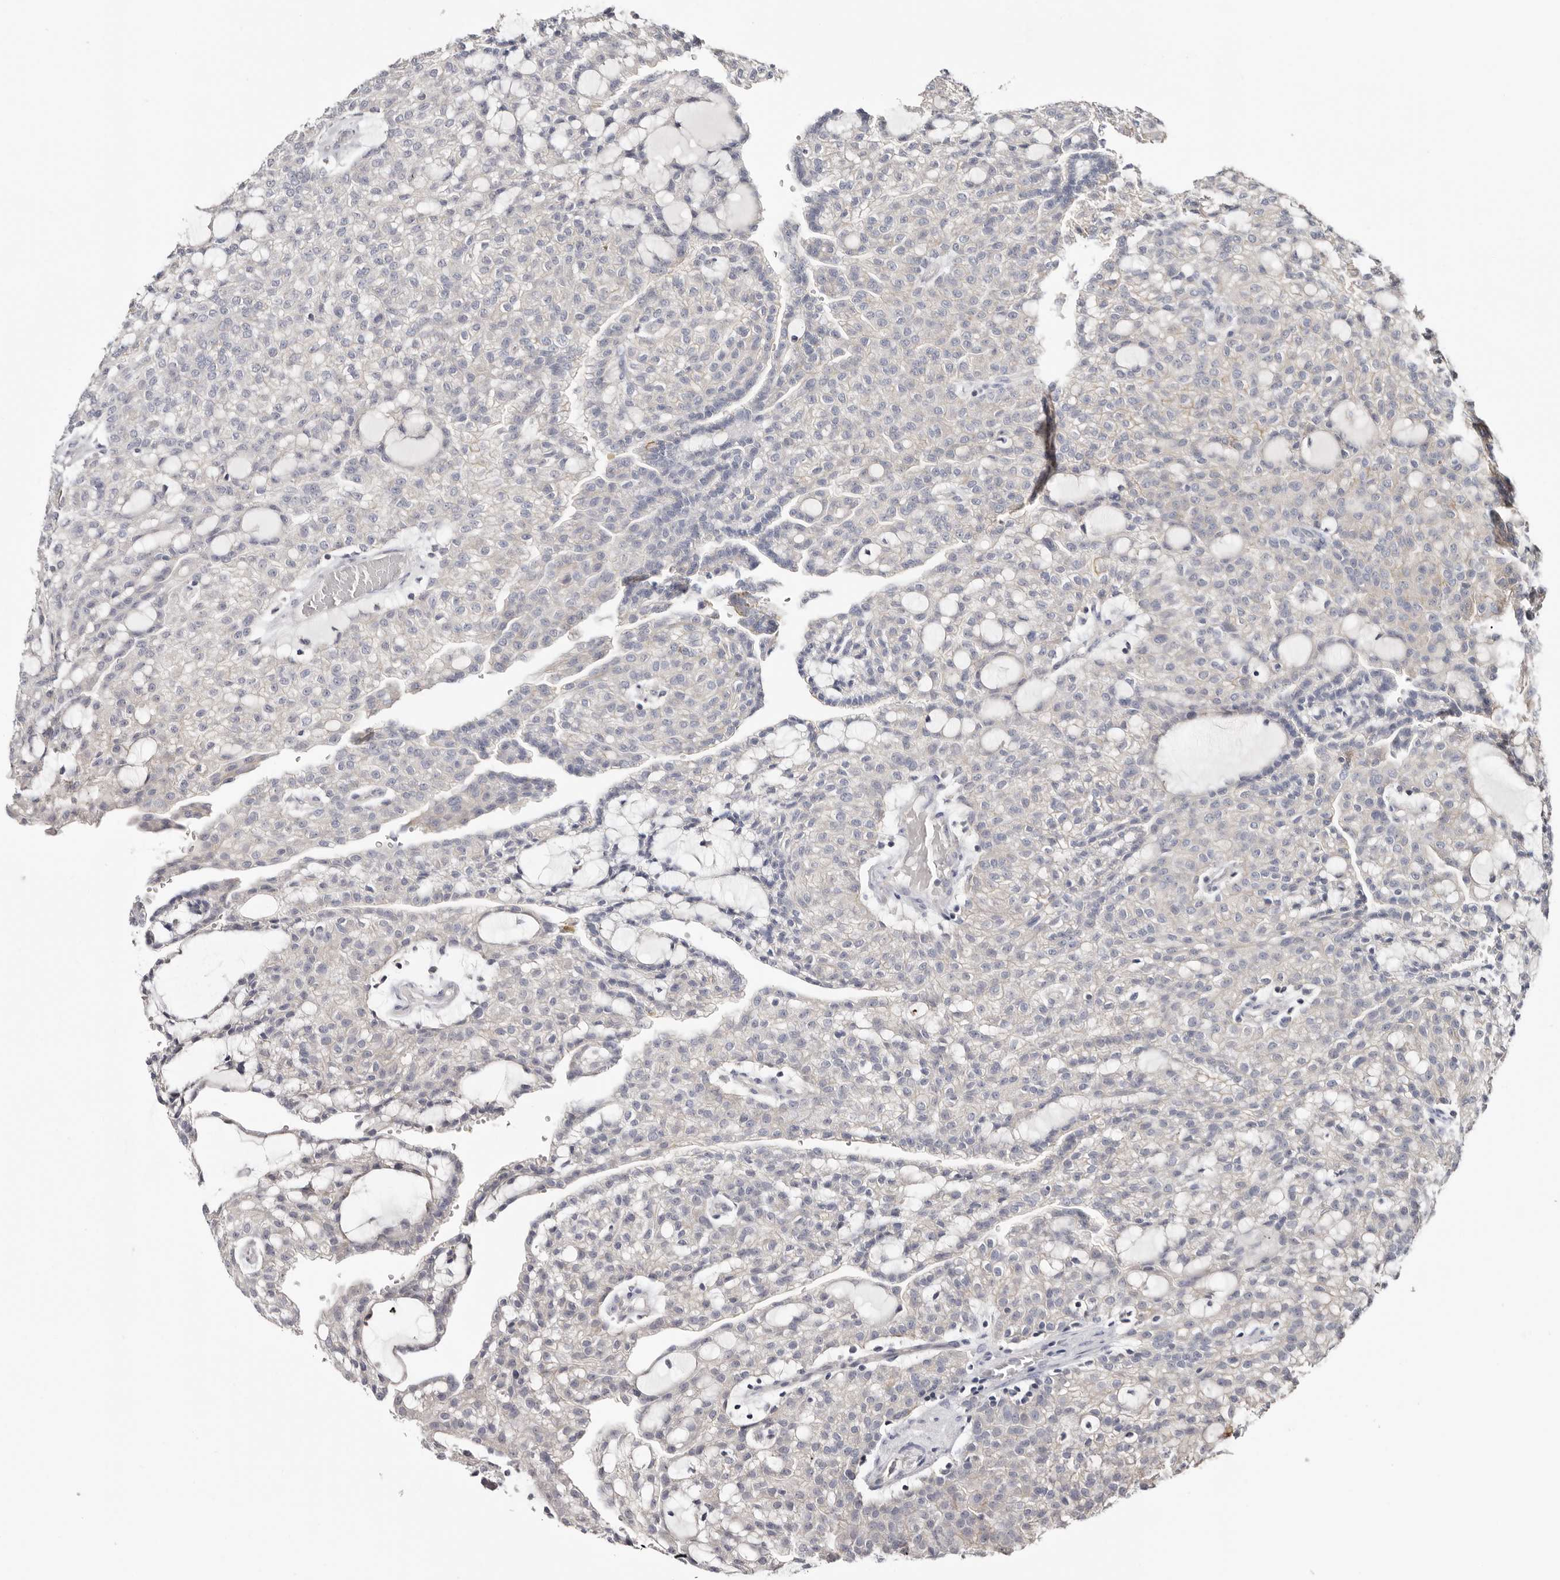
{"staining": {"intensity": "weak", "quantity": "<25%", "location": "cytoplasmic/membranous"}, "tissue": "renal cancer", "cell_type": "Tumor cells", "image_type": "cancer", "snomed": [{"axis": "morphology", "description": "Adenocarcinoma, NOS"}, {"axis": "topography", "description": "Kidney"}], "caption": "This image is of renal adenocarcinoma stained with immunohistochemistry (IHC) to label a protein in brown with the nuclei are counter-stained blue. There is no expression in tumor cells.", "gene": "S100A14", "patient": {"sex": "male", "age": 63}}